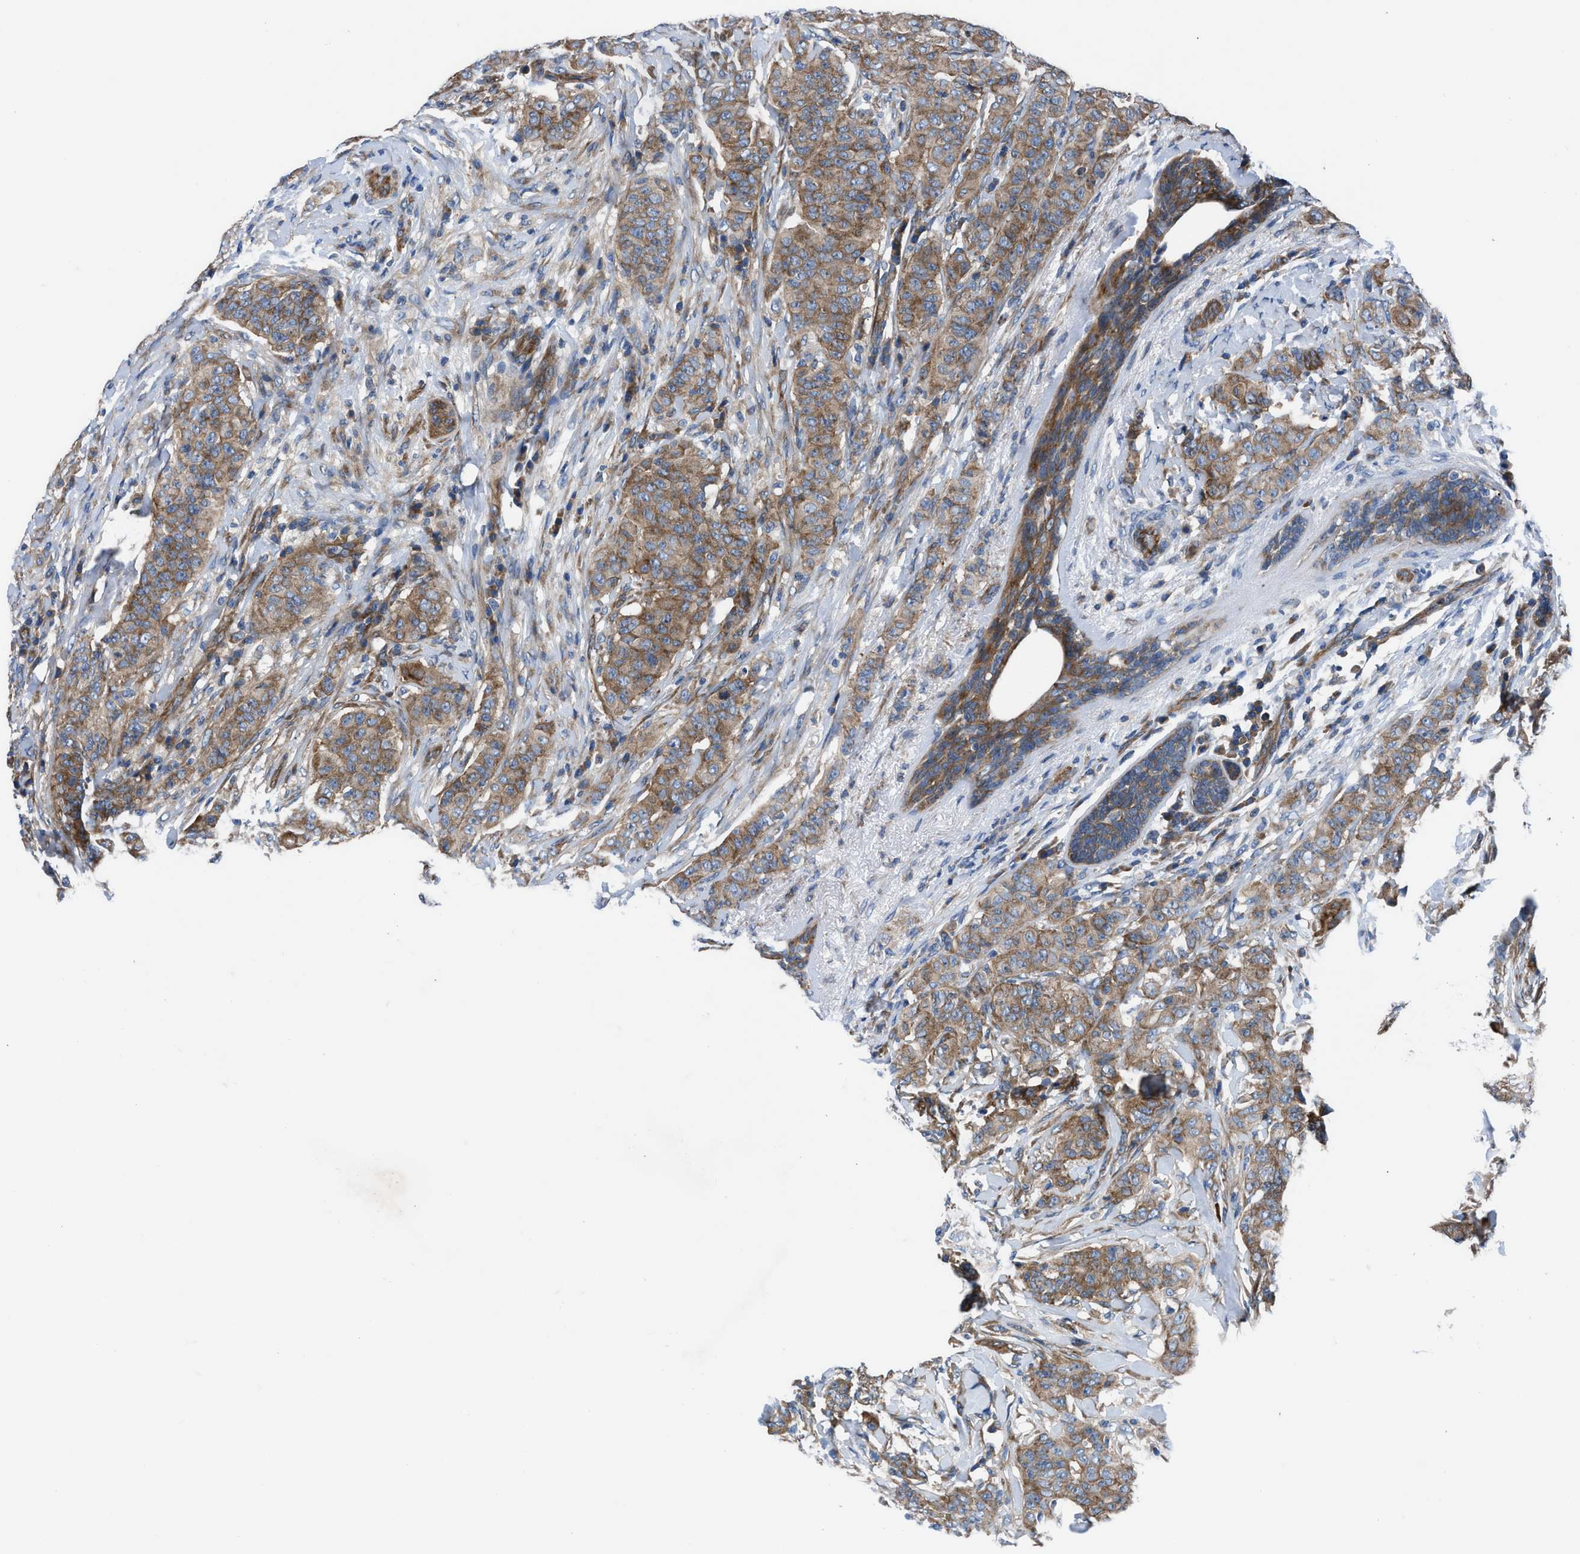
{"staining": {"intensity": "moderate", "quantity": ">75%", "location": "cytoplasmic/membranous"}, "tissue": "breast cancer", "cell_type": "Tumor cells", "image_type": "cancer", "snomed": [{"axis": "morphology", "description": "Normal tissue, NOS"}, {"axis": "morphology", "description": "Duct carcinoma"}, {"axis": "topography", "description": "Breast"}], "caption": "Intraductal carcinoma (breast) stained for a protein reveals moderate cytoplasmic/membranous positivity in tumor cells.", "gene": "TRIP4", "patient": {"sex": "female", "age": 40}}